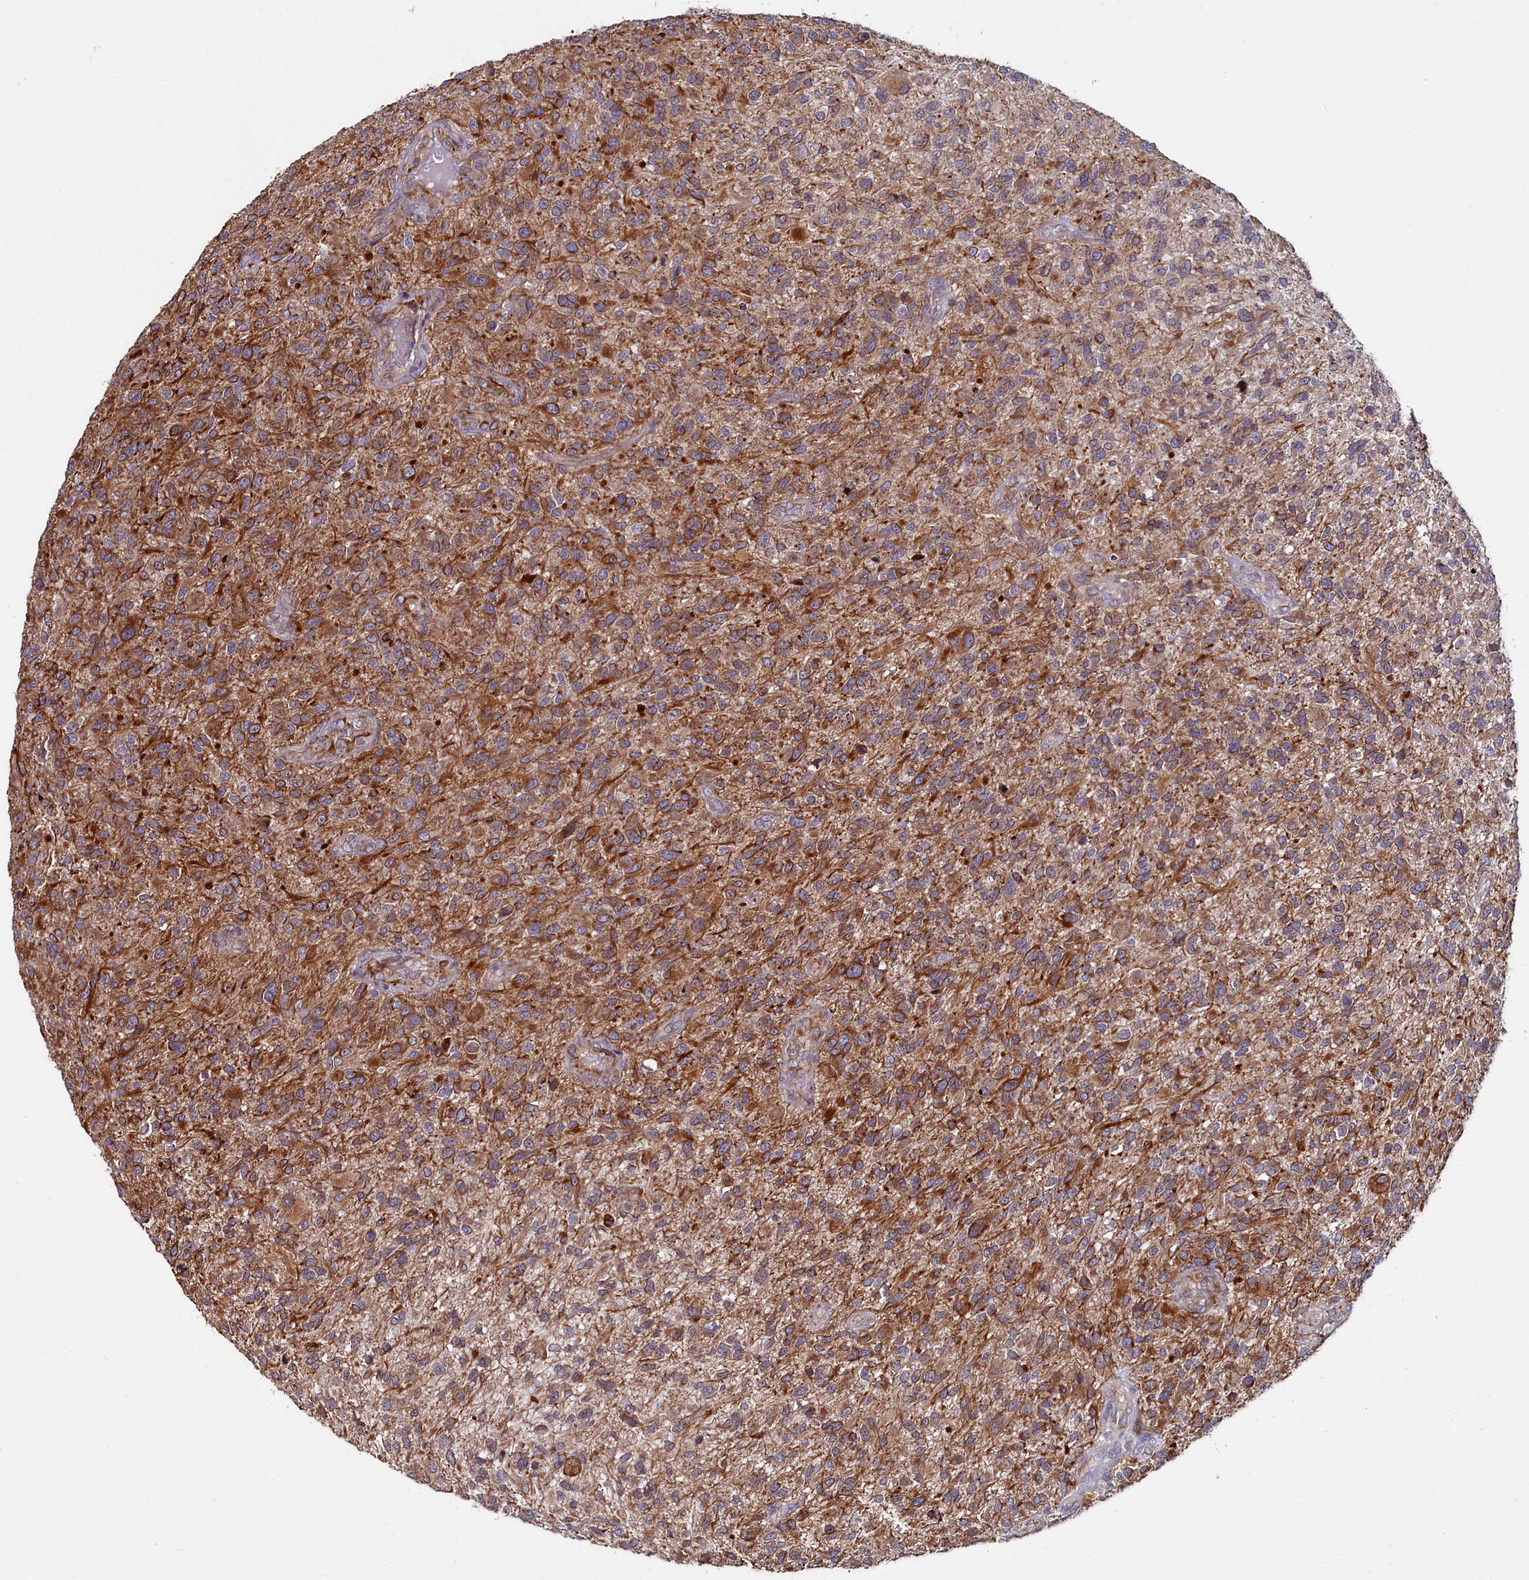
{"staining": {"intensity": "moderate", "quantity": "25%-75%", "location": "cytoplasmic/membranous"}, "tissue": "glioma", "cell_type": "Tumor cells", "image_type": "cancer", "snomed": [{"axis": "morphology", "description": "Glioma, malignant, High grade"}, {"axis": "topography", "description": "Brain"}], "caption": "Moderate cytoplasmic/membranous expression for a protein is appreciated in approximately 25%-75% of tumor cells of glioma using immunohistochemistry (IHC).", "gene": "C4orf19", "patient": {"sex": "male", "age": 47}}